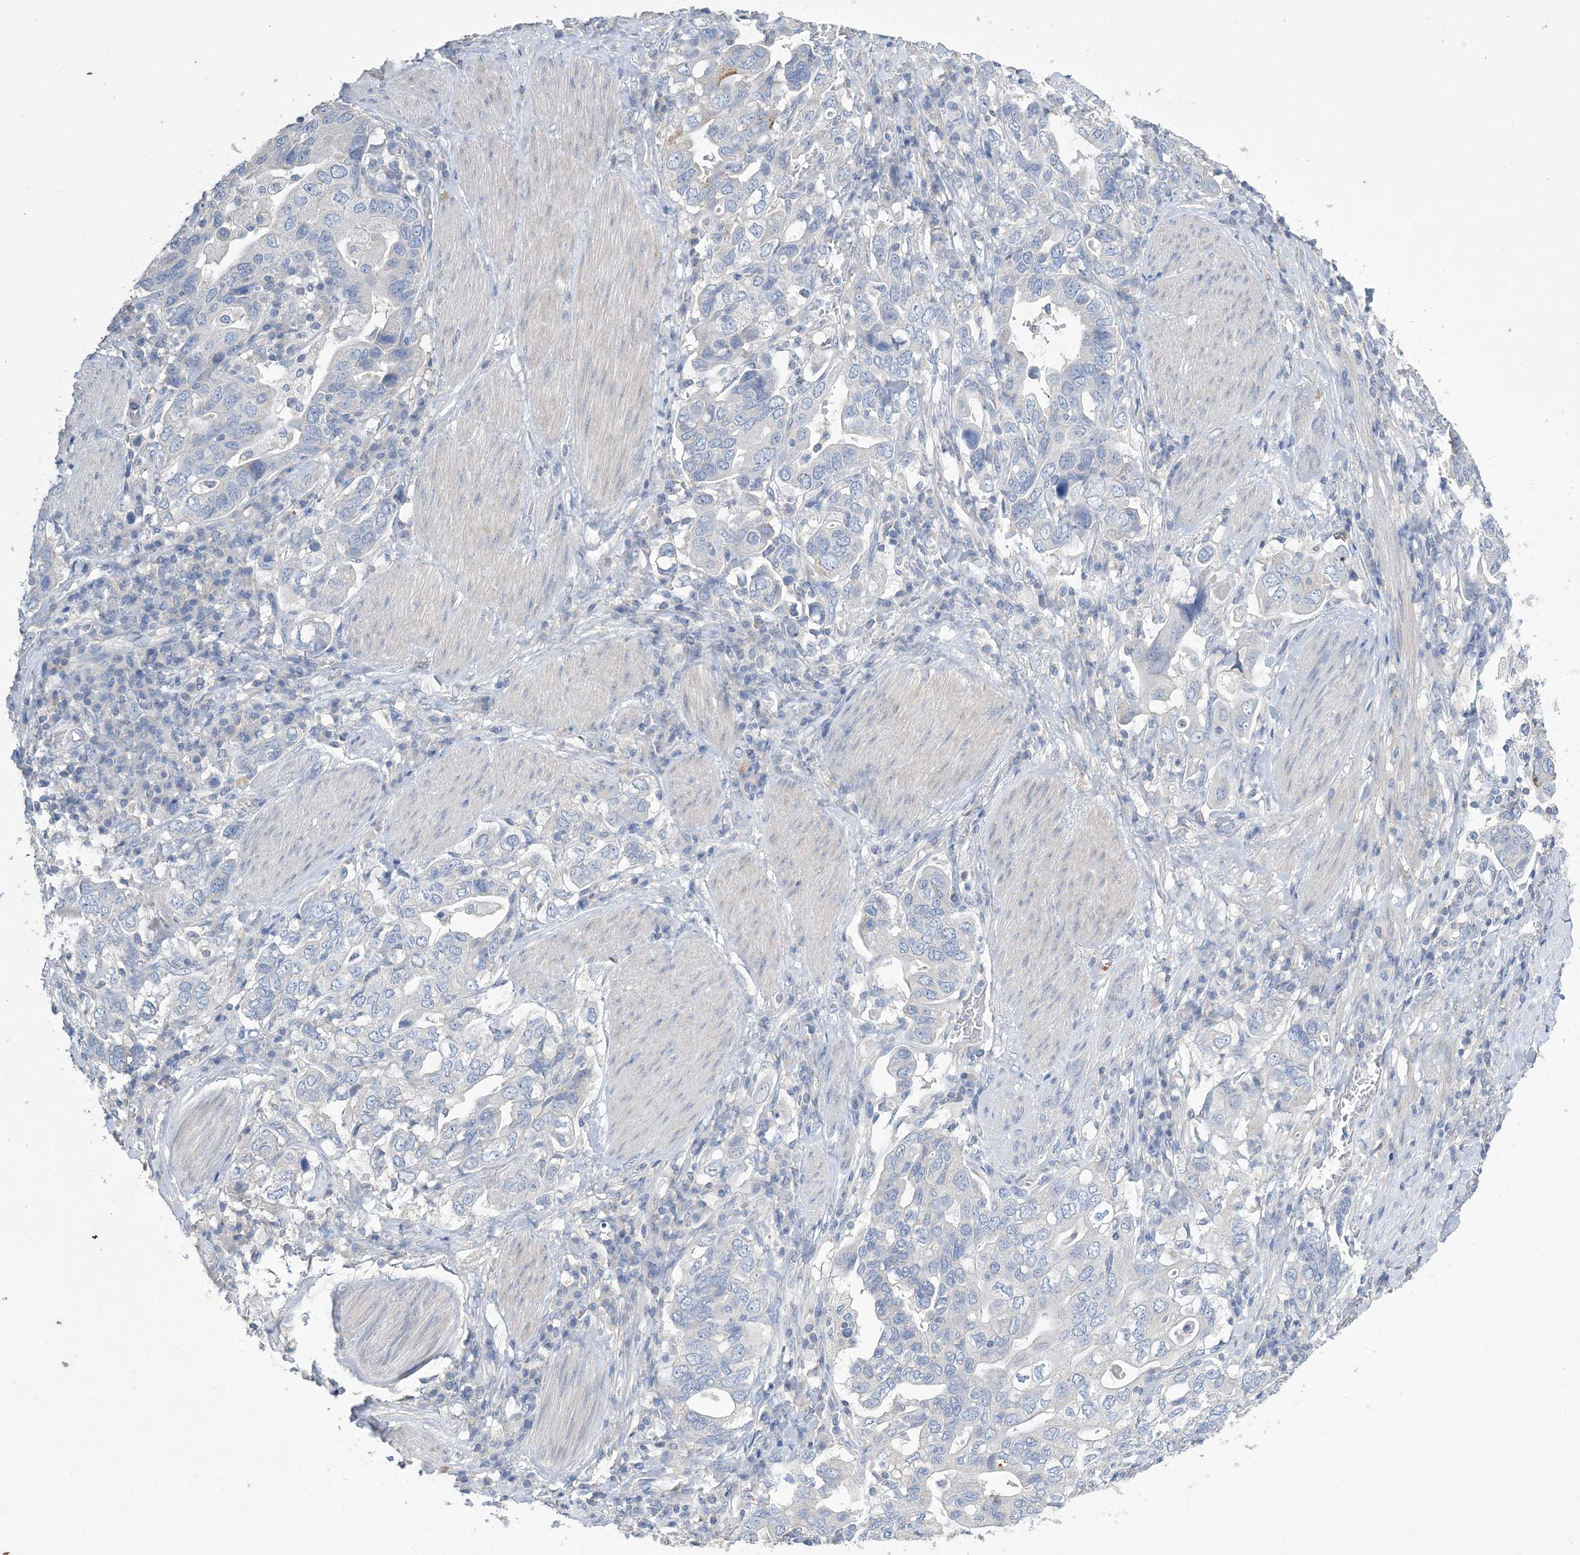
{"staining": {"intensity": "negative", "quantity": "none", "location": "none"}, "tissue": "stomach cancer", "cell_type": "Tumor cells", "image_type": "cancer", "snomed": [{"axis": "morphology", "description": "Adenocarcinoma, NOS"}, {"axis": "topography", "description": "Stomach, upper"}], "caption": "Immunohistochemistry (IHC) image of neoplastic tissue: adenocarcinoma (stomach) stained with DAB shows no significant protein staining in tumor cells.", "gene": "KPRP", "patient": {"sex": "male", "age": 62}}